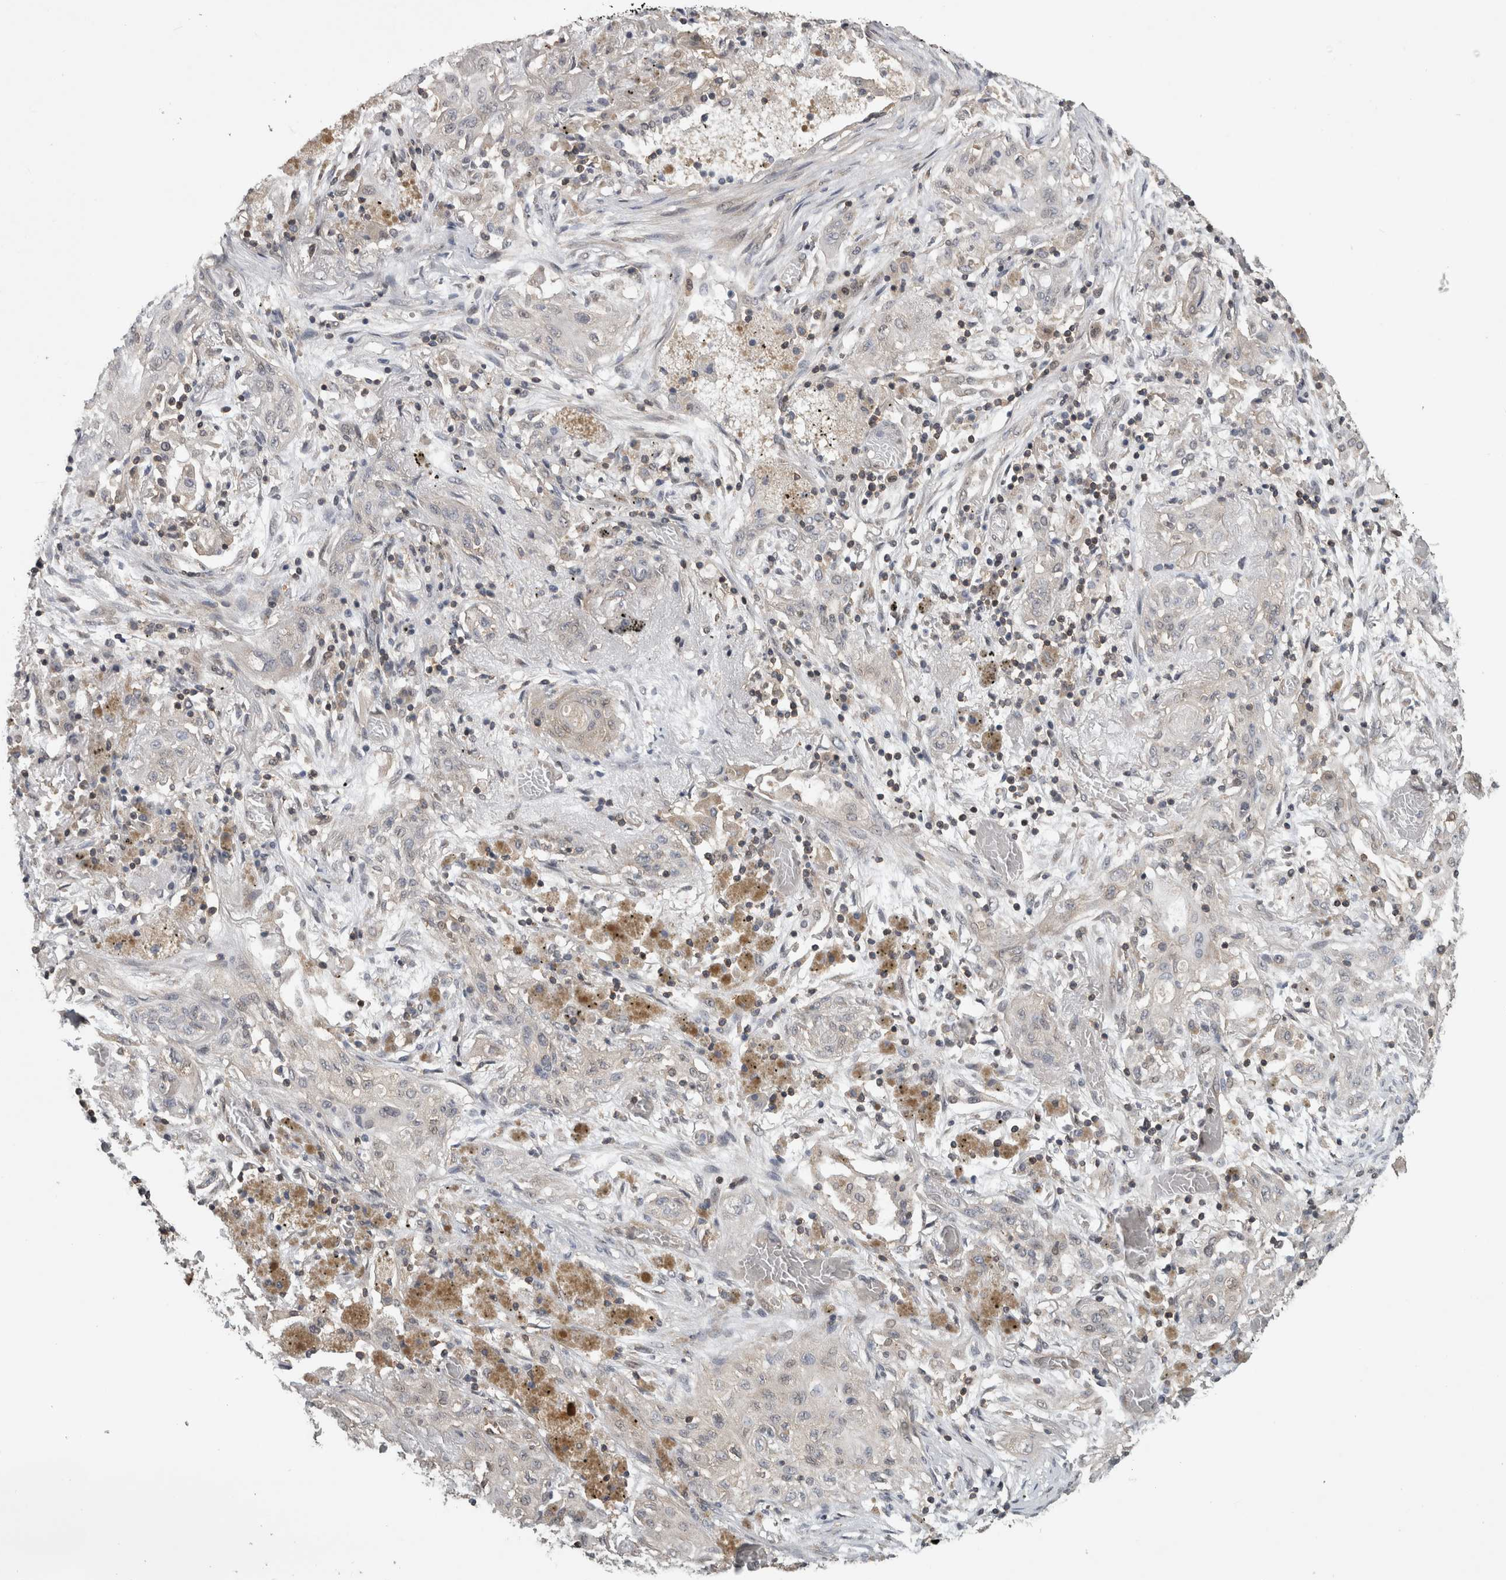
{"staining": {"intensity": "negative", "quantity": "none", "location": "none"}, "tissue": "lung cancer", "cell_type": "Tumor cells", "image_type": "cancer", "snomed": [{"axis": "morphology", "description": "Squamous cell carcinoma, NOS"}, {"axis": "topography", "description": "Lung"}], "caption": "Lung squamous cell carcinoma was stained to show a protein in brown. There is no significant staining in tumor cells. (Stains: DAB immunohistochemistry with hematoxylin counter stain, Microscopy: brightfield microscopy at high magnification).", "gene": "ATXN2", "patient": {"sex": "female", "age": 47}}